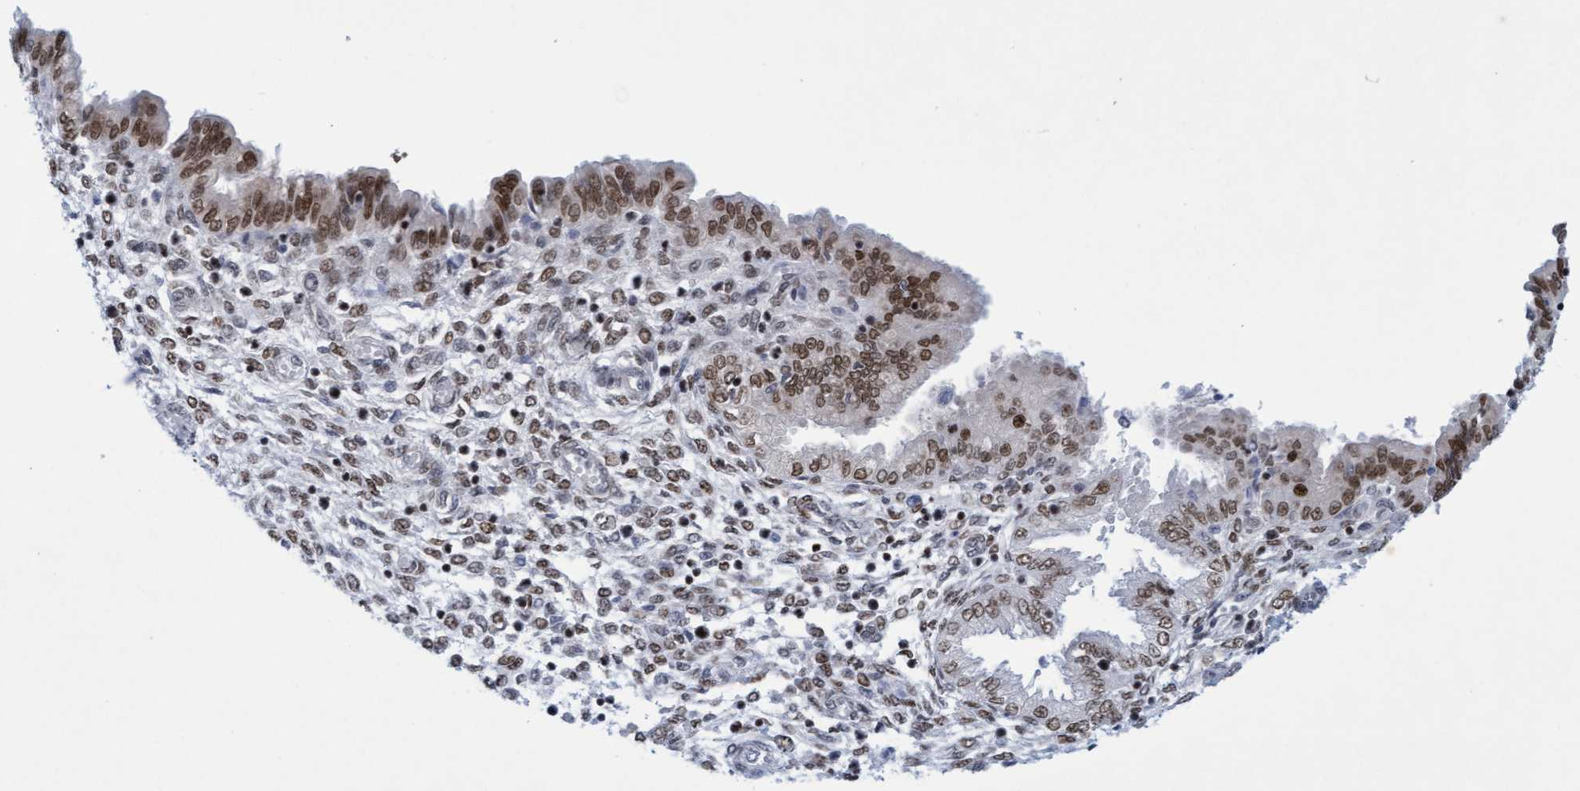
{"staining": {"intensity": "weak", "quantity": ">75%", "location": "nuclear"}, "tissue": "endometrium", "cell_type": "Cells in endometrial stroma", "image_type": "normal", "snomed": [{"axis": "morphology", "description": "Normal tissue, NOS"}, {"axis": "topography", "description": "Endometrium"}], "caption": "Immunohistochemistry (DAB) staining of unremarkable endometrium shows weak nuclear protein staining in approximately >75% of cells in endometrial stroma. (DAB (3,3'-diaminobenzidine) IHC, brown staining for protein, blue staining for nuclei).", "gene": "GLRX2", "patient": {"sex": "female", "age": 33}}